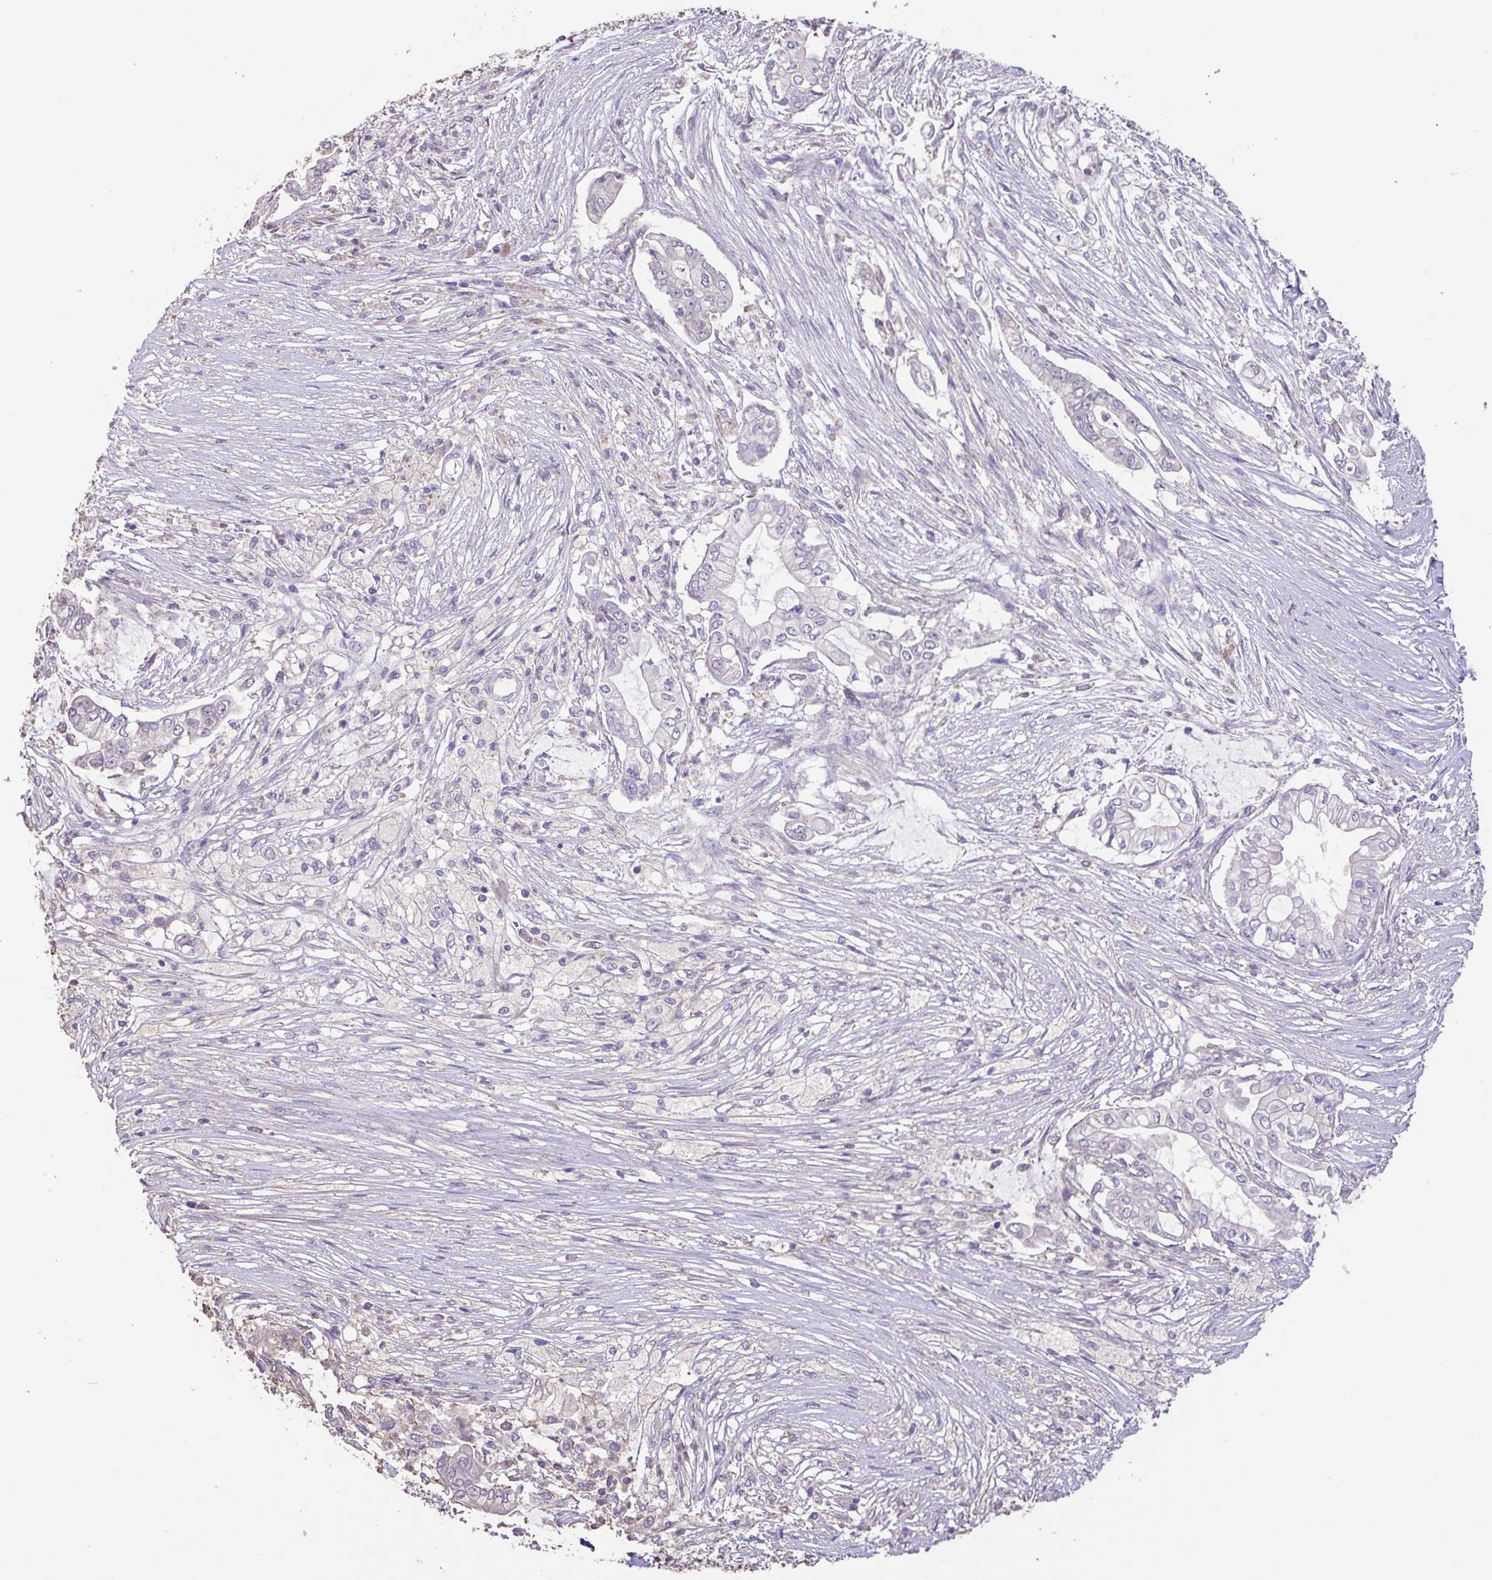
{"staining": {"intensity": "negative", "quantity": "none", "location": "none"}, "tissue": "pancreatic cancer", "cell_type": "Tumor cells", "image_type": "cancer", "snomed": [{"axis": "morphology", "description": "Adenocarcinoma, NOS"}, {"axis": "topography", "description": "Pancreas"}], "caption": "There is no significant expression in tumor cells of pancreatic cancer. Nuclei are stained in blue.", "gene": "ACTRT2", "patient": {"sex": "female", "age": 69}}